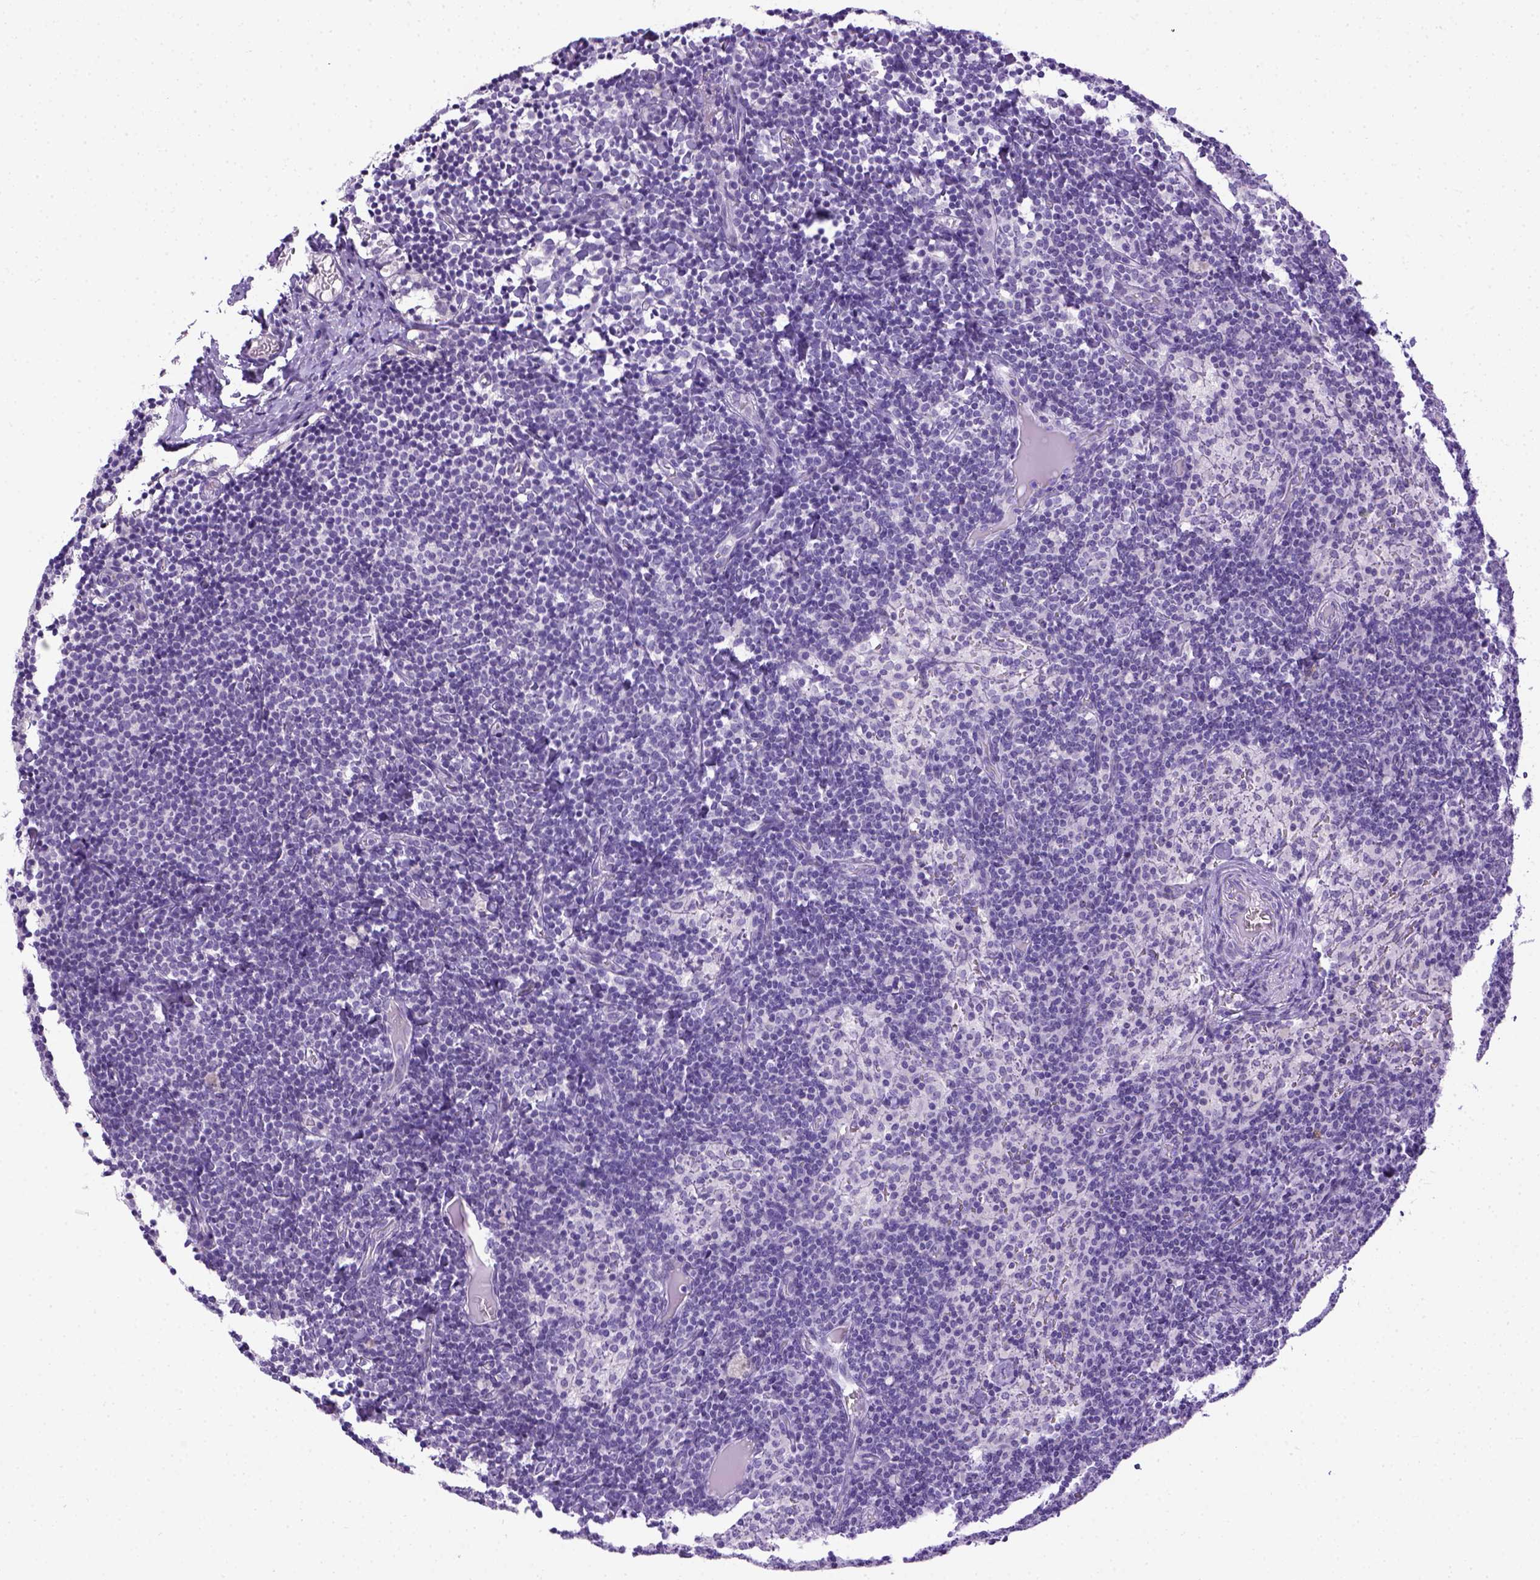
{"staining": {"intensity": "negative", "quantity": "none", "location": "none"}, "tissue": "lymph node", "cell_type": "Germinal center cells", "image_type": "normal", "snomed": [{"axis": "morphology", "description": "Normal tissue, NOS"}, {"axis": "topography", "description": "Lymph node"}], "caption": "IHC of unremarkable human lymph node demonstrates no positivity in germinal center cells. Nuclei are stained in blue.", "gene": "FAM184B", "patient": {"sex": "female", "age": 41}}